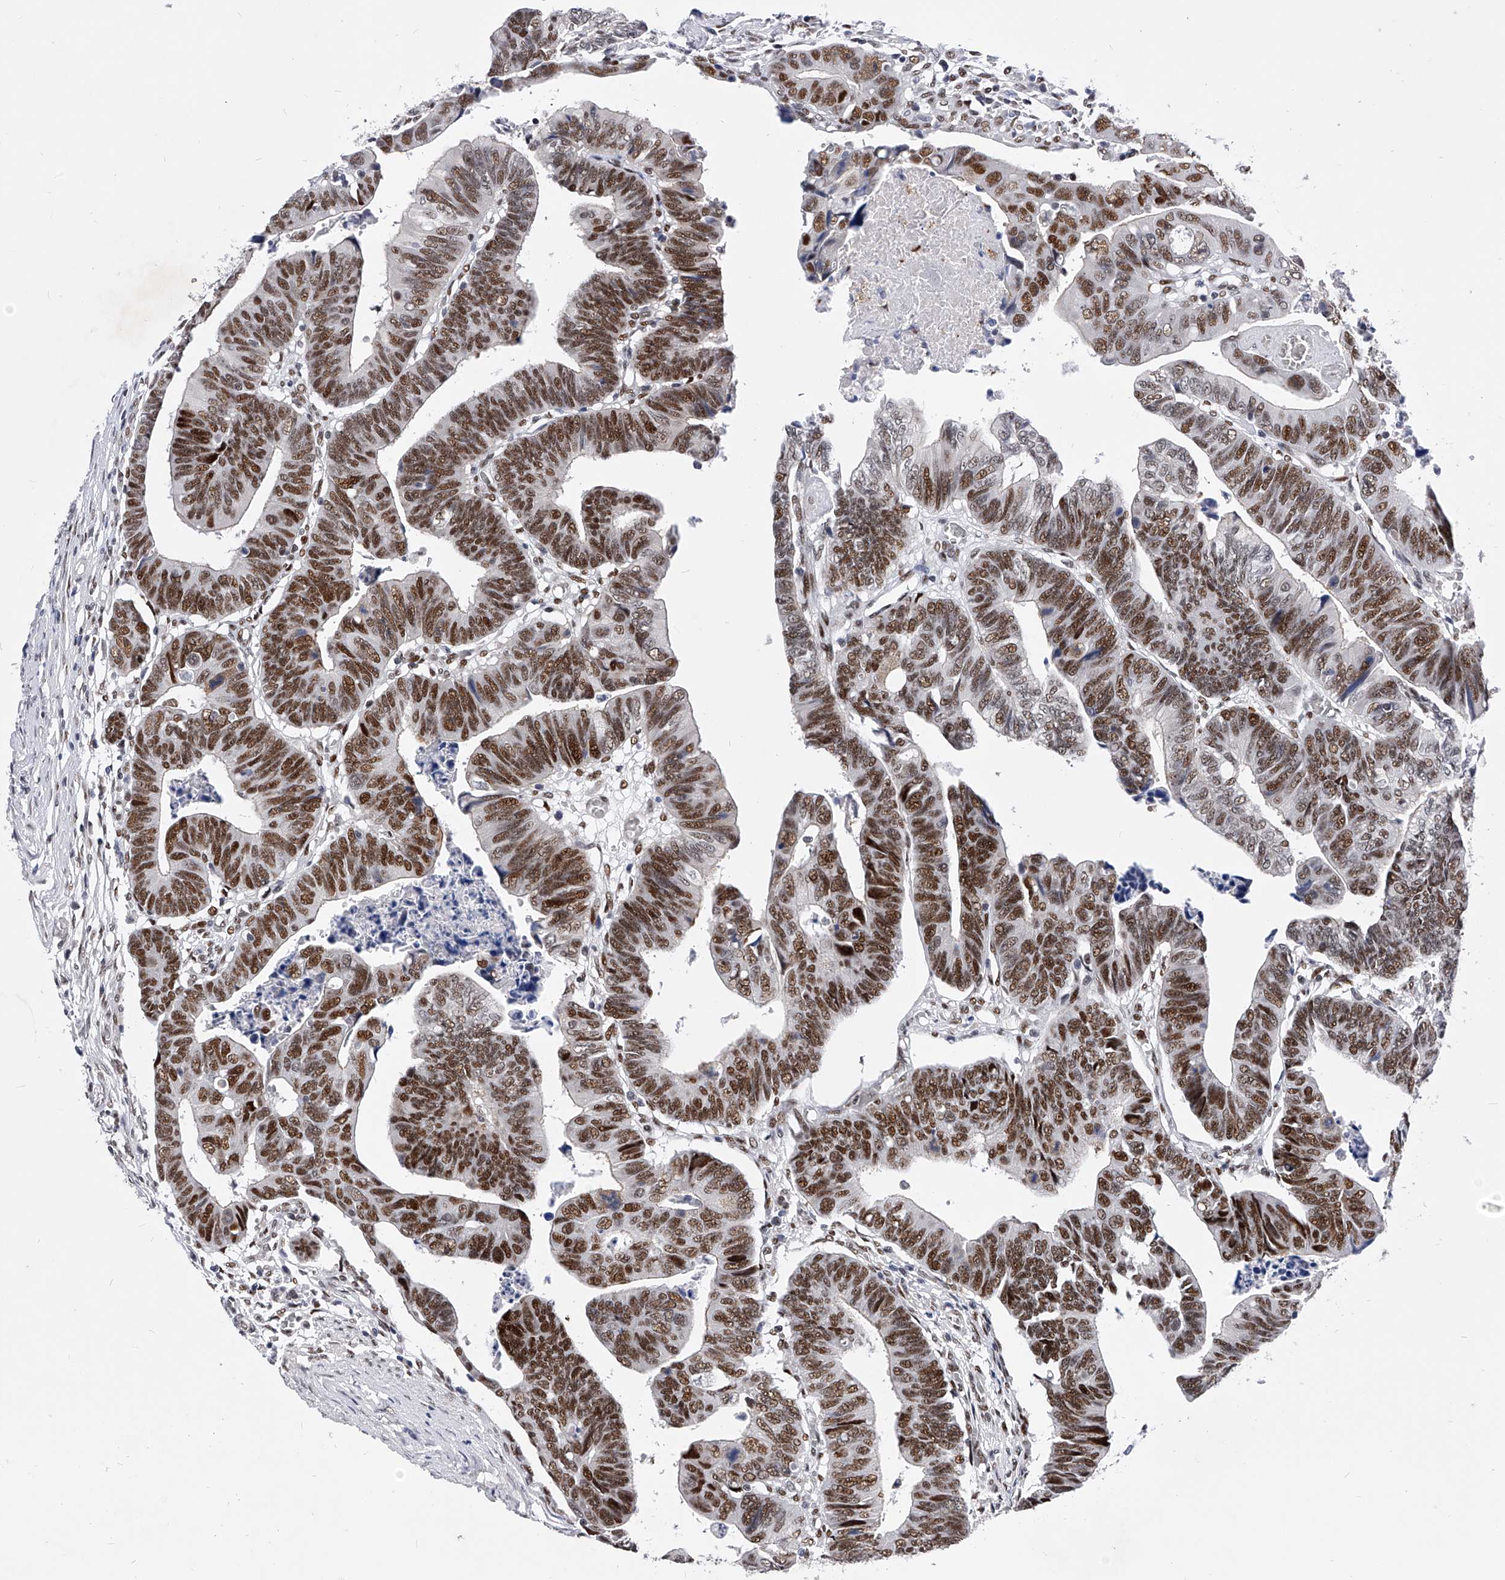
{"staining": {"intensity": "moderate", "quantity": ">75%", "location": "nuclear"}, "tissue": "colorectal cancer", "cell_type": "Tumor cells", "image_type": "cancer", "snomed": [{"axis": "morphology", "description": "Adenocarcinoma, NOS"}, {"axis": "topography", "description": "Rectum"}], "caption": "DAB immunohistochemical staining of human adenocarcinoma (colorectal) shows moderate nuclear protein staining in about >75% of tumor cells.", "gene": "TESK2", "patient": {"sex": "female", "age": 65}}